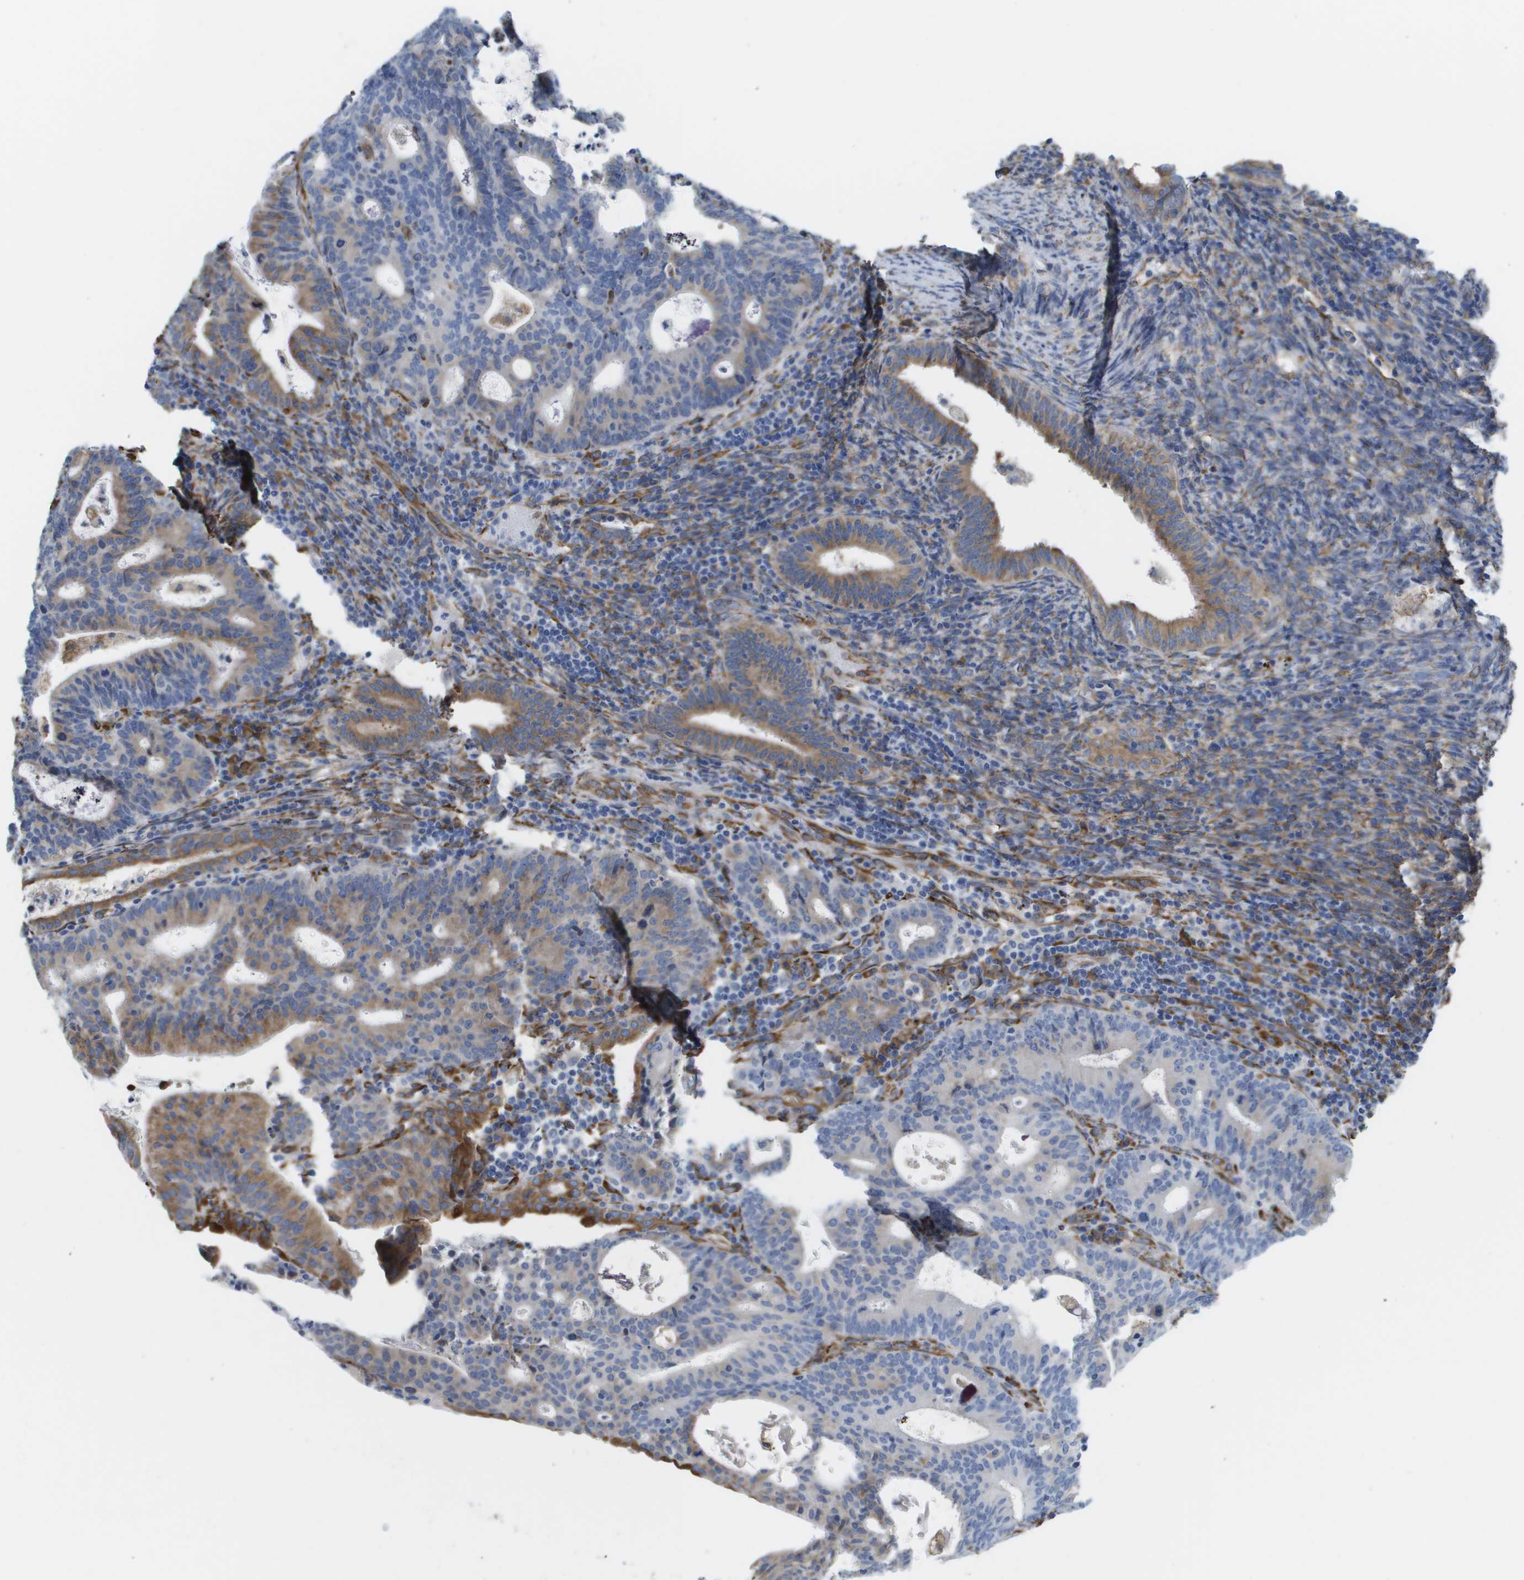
{"staining": {"intensity": "moderate", "quantity": "25%-75%", "location": "cytoplasmic/membranous"}, "tissue": "endometrial cancer", "cell_type": "Tumor cells", "image_type": "cancer", "snomed": [{"axis": "morphology", "description": "Adenocarcinoma, NOS"}, {"axis": "topography", "description": "Uterus"}], "caption": "Immunohistochemical staining of human adenocarcinoma (endometrial) exhibits medium levels of moderate cytoplasmic/membranous staining in approximately 25%-75% of tumor cells.", "gene": "ST3GAL2", "patient": {"sex": "female", "age": 83}}